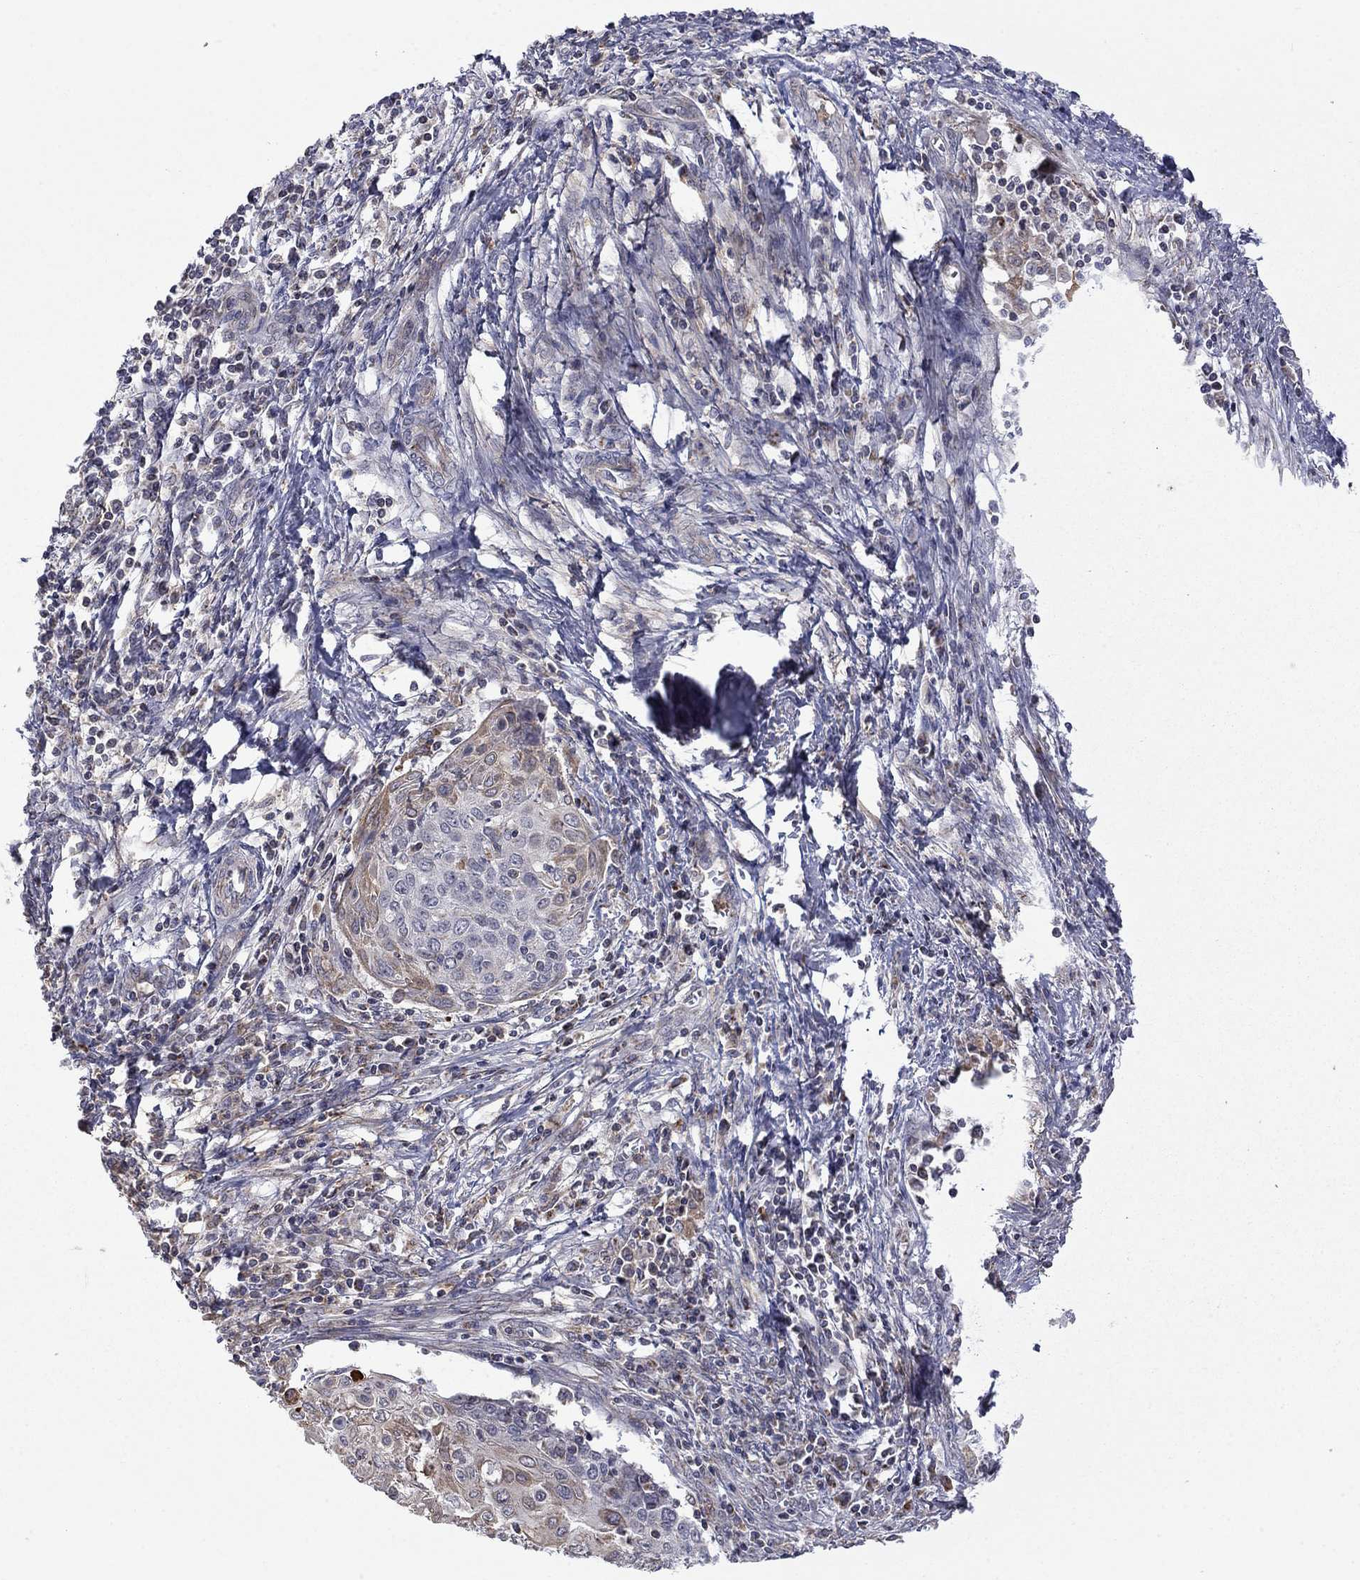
{"staining": {"intensity": "weak", "quantity": "<25%", "location": "cytoplasmic/membranous"}, "tissue": "cervical cancer", "cell_type": "Tumor cells", "image_type": "cancer", "snomed": [{"axis": "morphology", "description": "Squamous cell carcinoma, NOS"}, {"axis": "topography", "description": "Cervix"}], "caption": "Tumor cells show no significant staining in cervical cancer (squamous cell carcinoma). (DAB IHC, high magnification).", "gene": "DOP1B", "patient": {"sex": "female", "age": 39}}